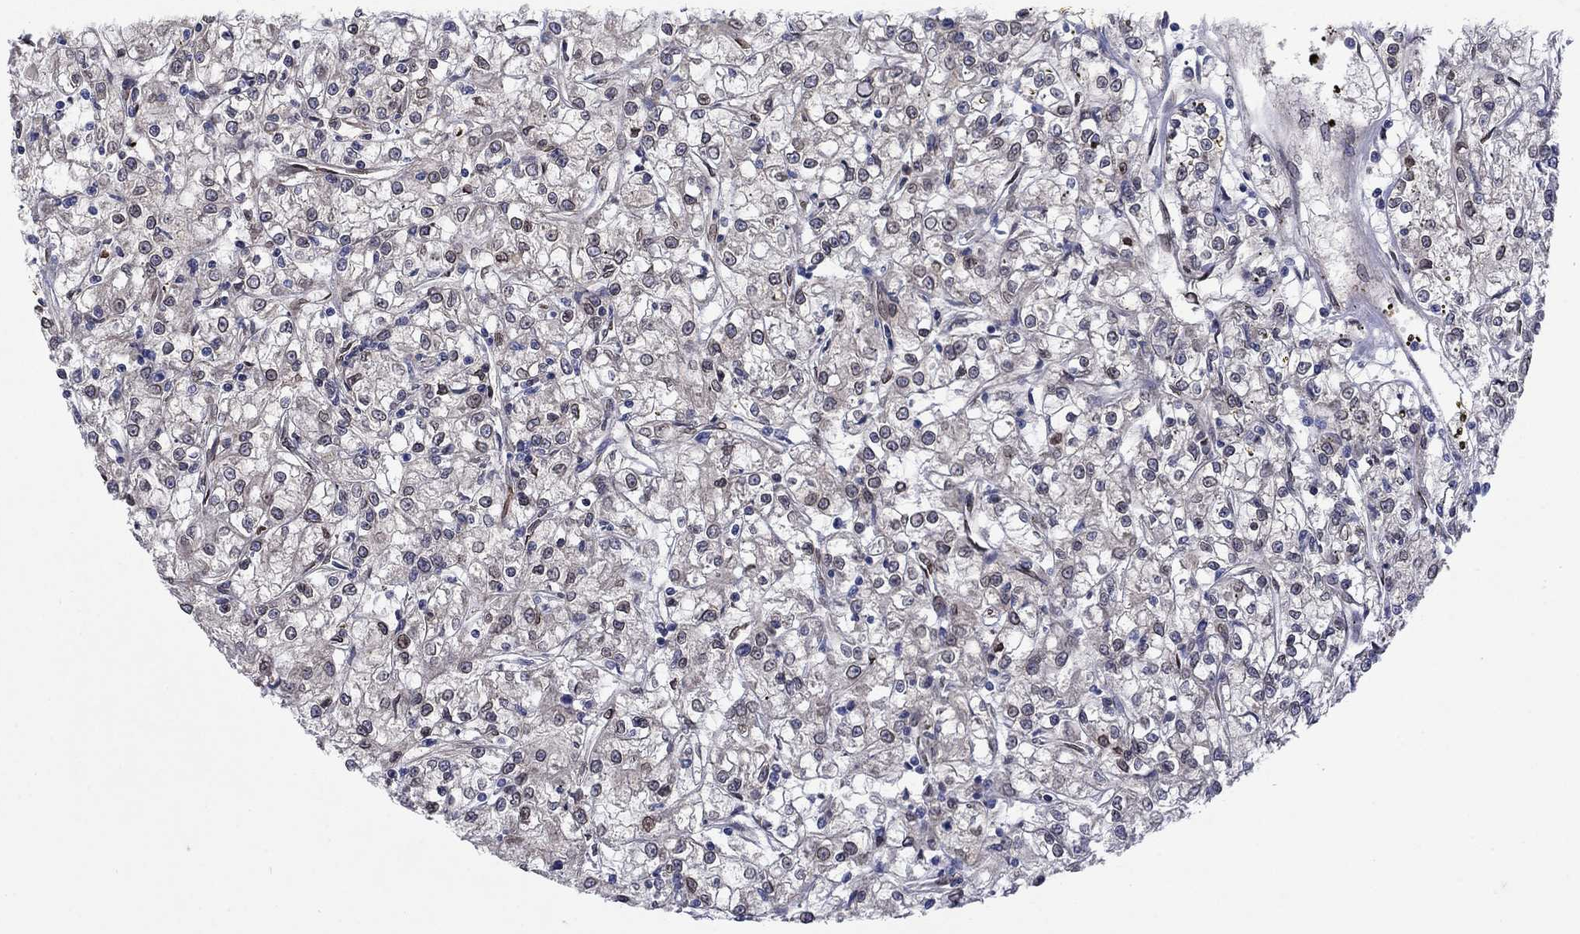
{"staining": {"intensity": "negative", "quantity": "none", "location": "none"}, "tissue": "renal cancer", "cell_type": "Tumor cells", "image_type": "cancer", "snomed": [{"axis": "morphology", "description": "Adenocarcinoma, NOS"}, {"axis": "topography", "description": "Kidney"}], "caption": "DAB immunohistochemical staining of renal adenocarcinoma demonstrates no significant expression in tumor cells.", "gene": "EMC9", "patient": {"sex": "female", "age": 59}}